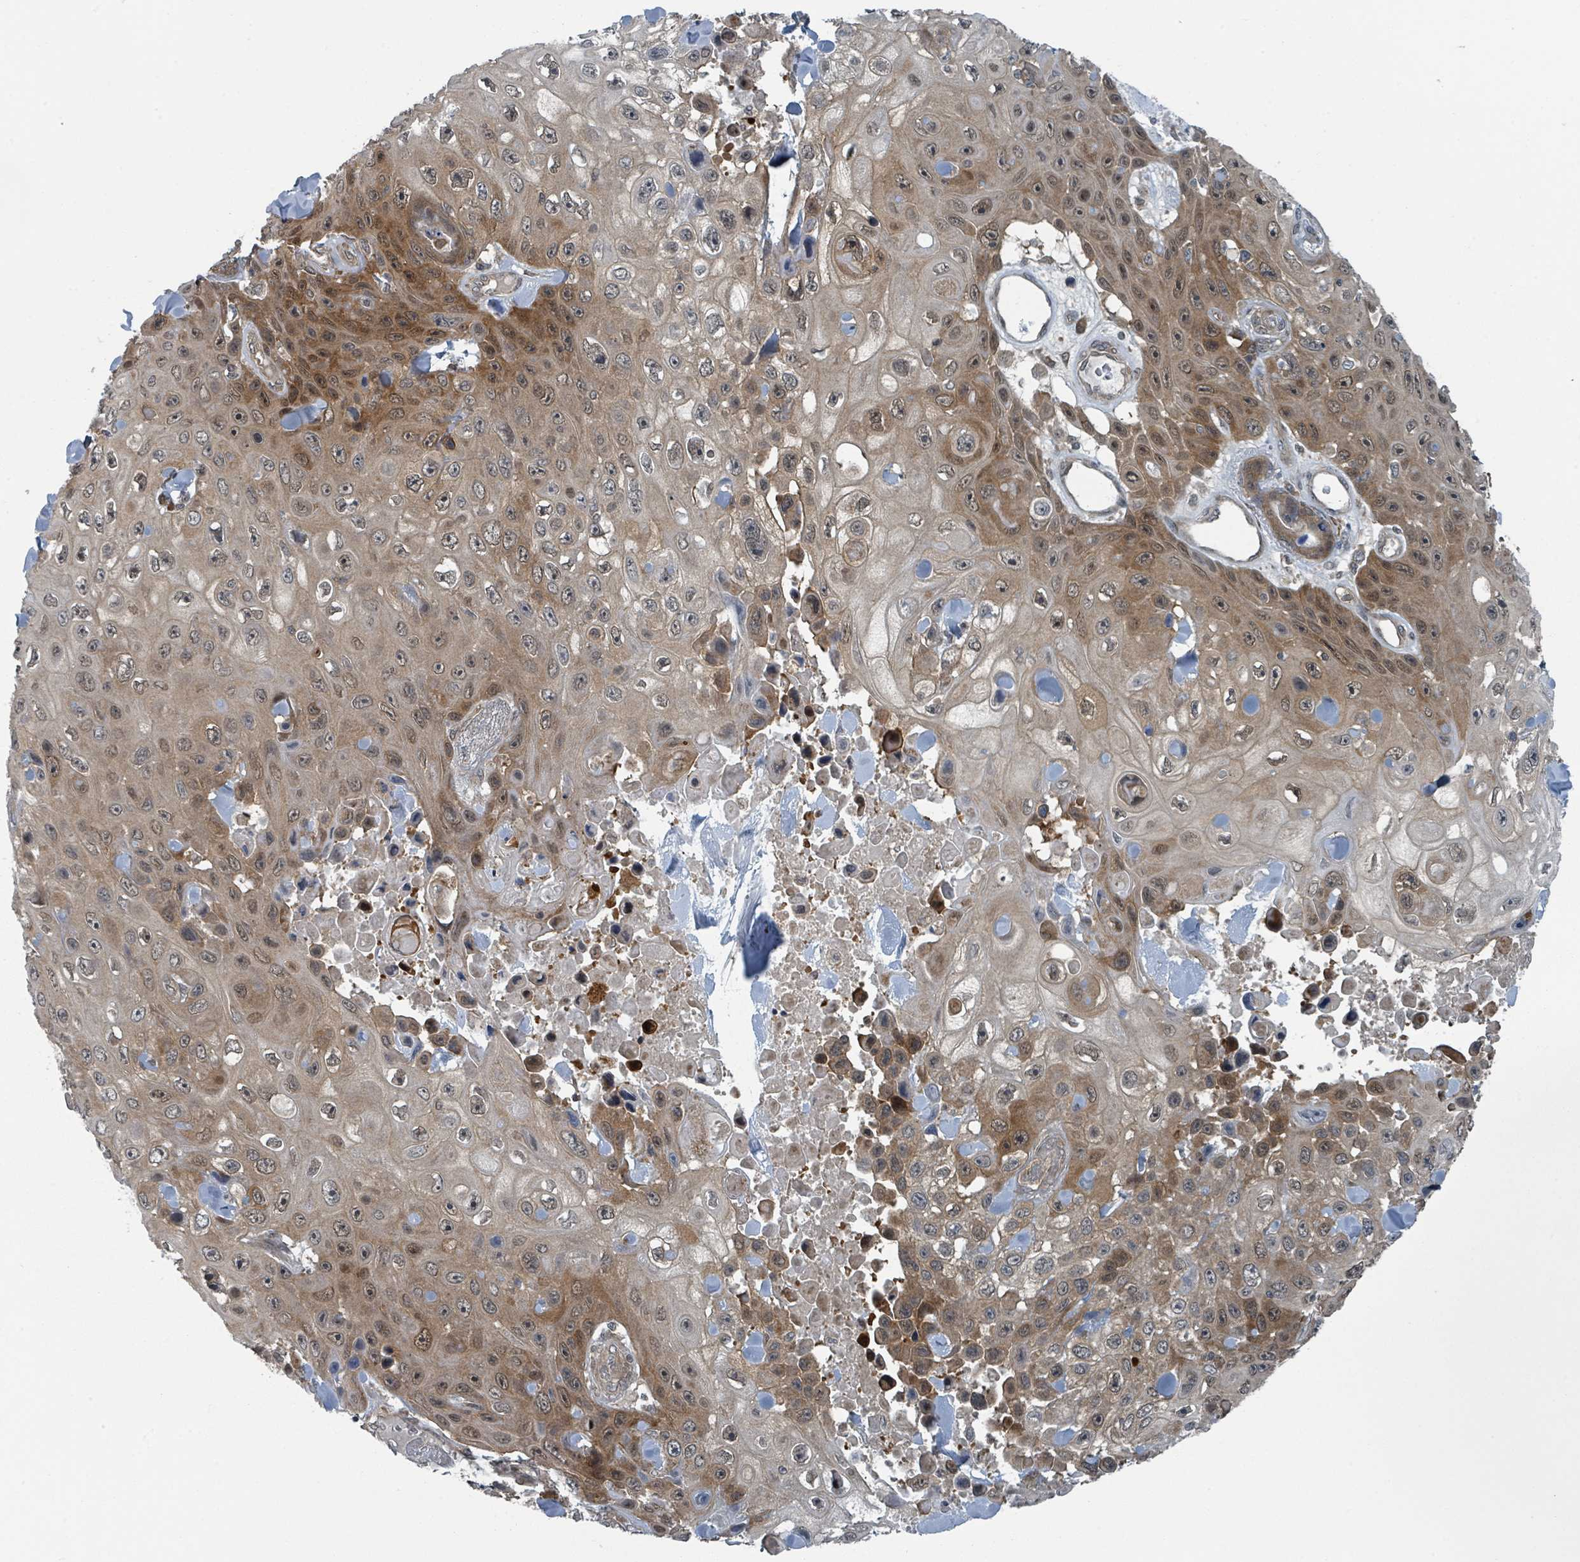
{"staining": {"intensity": "moderate", "quantity": "25%-75%", "location": "cytoplasmic/membranous,nuclear"}, "tissue": "skin cancer", "cell_type": "Tumor cells", "image_type": "cancer", "snomed": [{"axis": "morphology", "description": "Squamous cell carcinoma, NOS"}, {"axis": "topography", "description": "Skin"}], "caption": "Protein expression analysis of human skin cancer reveals moderate cytoplasmic/membranous and nuclear staining in about 25%-75% of tumor cells.", "gene": "GOLGA7", "patient": {"sex": "male", "age": 82}}